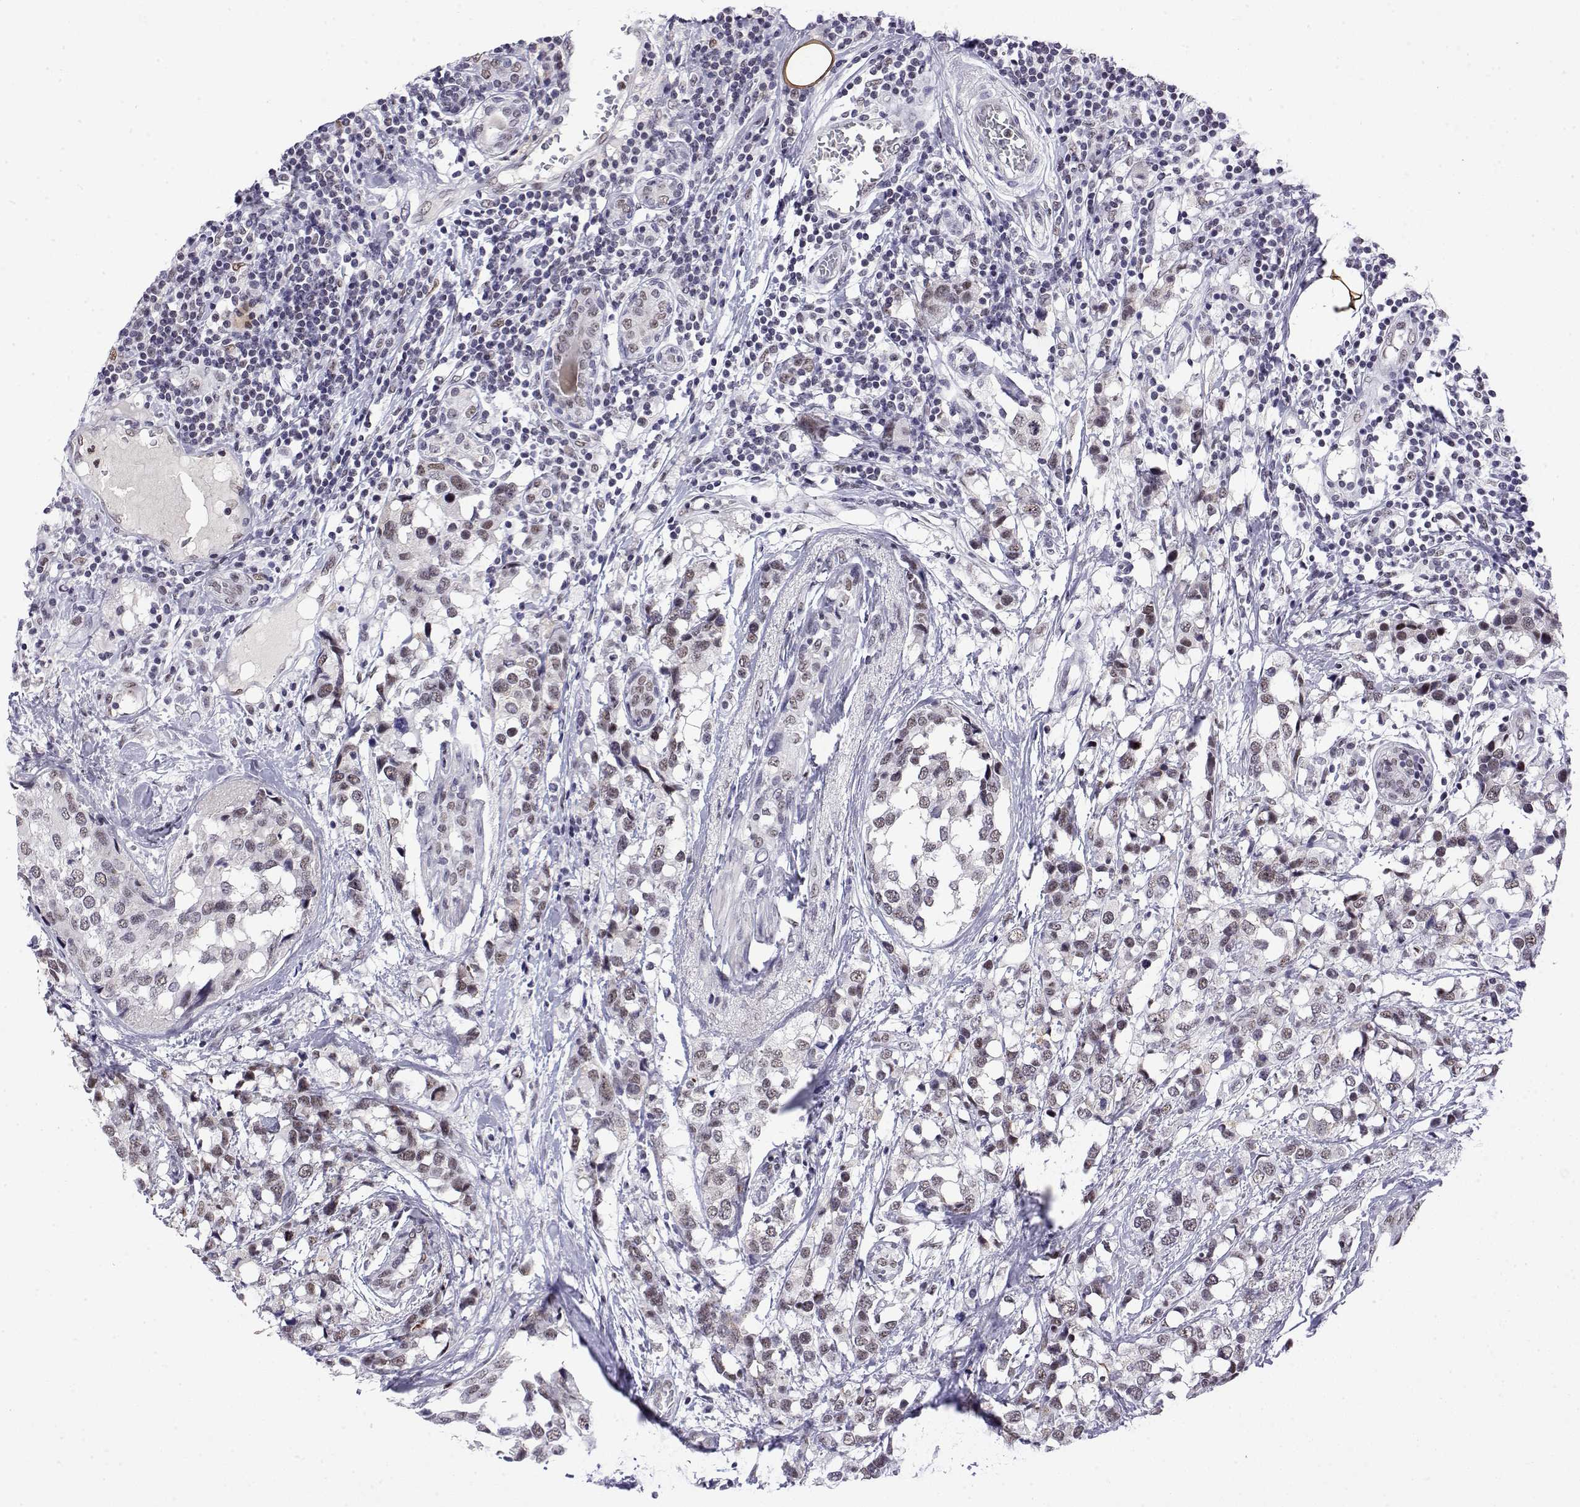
{"staining": {"intensity": "weak", "quantity": "25%-75%", "location": "nuclear"}, "tissue": "breast cancer", "cell_type": "Tumor cells", "image_type": "cancer", "snomed": [{"axis": "morphology", "description": "Lobular carcinoma"}, {"axis": "topography", "description": "Breast"}], "caption": "The histopathology image reveals immunohistochemical staining of breast cancer (lobular carcinoma). There is weak nuclear staining is appreciated in about 25%-75% of tumor cells.", "gene": "POLDIP3", "patient": {"sex": "female", "age": 59}}